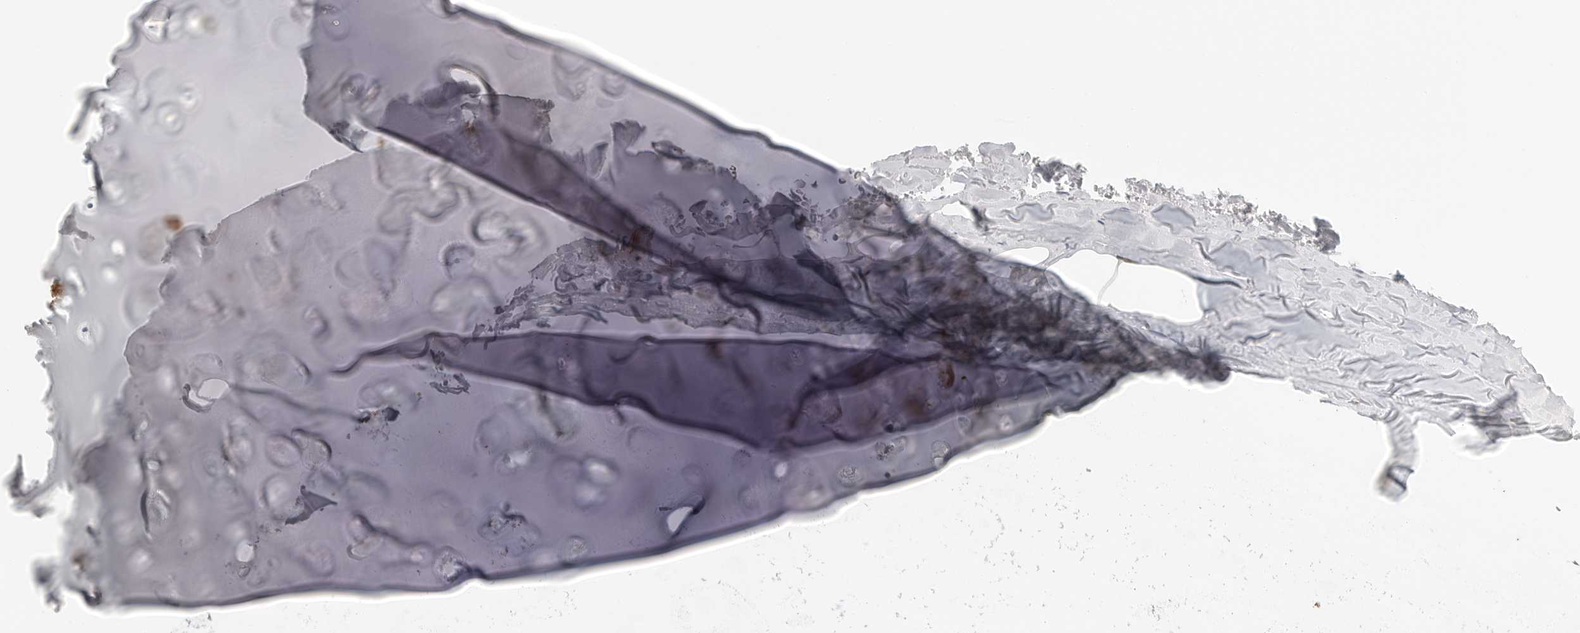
{"staining": {"intensity": "weak", "quantity": ">75%", "location": "cytoplasmic/membranous"}, "tissue": "adipose tissue", "cell_type": "Adipocytes", "image_type": "normal", "snomed": [{"axis": "morphology", "description": "Normal tissue, NOS"}, {"axis": "topography", "description": "Cartilage tissue"}], "caption": "This photomicrograph shows normal adipose tissue stained with immunohistochemistry (IHC) to label a protein in brown. The cytoplasmic/membranous of adipocytes show weak positivity for the protein. Nuclei are counter-stained blue.", "gene": "PEX2", "patient": {"sex": "female", "age": 63}}